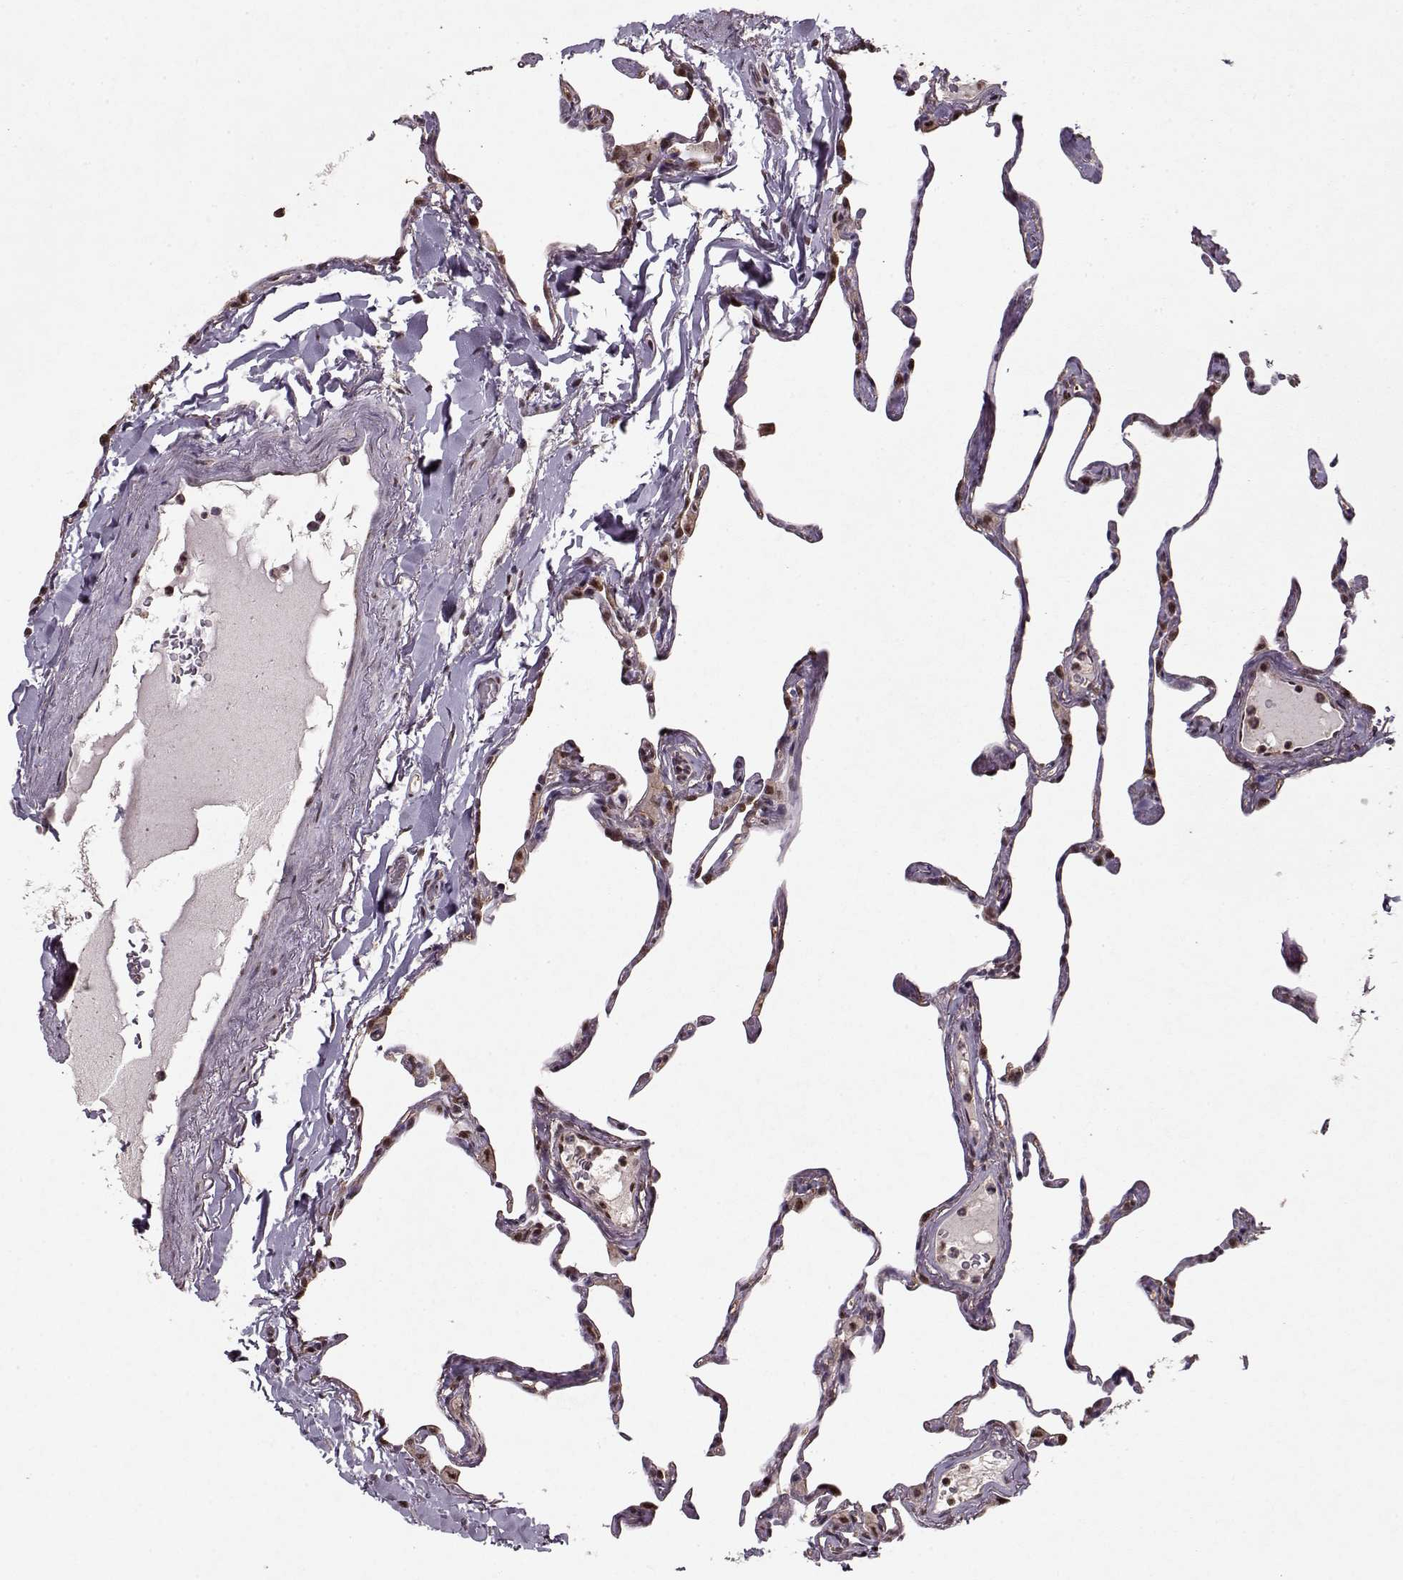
{"staining": {"intensity": "strong", "quantity": ">75%", "location": "nuclear"}, "tissue": "lung", "cell_type": "Alveolar cells", "image_type": "normal", "snomed": [{"axis": "morphology", "description": "Normal tissue, NOS"}, {"axis": "topography", "description": "Lung"}], "caption": "Normal lung shows strong nuclear staining in about >75% of alveolar cells, visualized by immunohistochemistry. (IHC, brightfield microscopy, high magnification).", "gene": "PSMA7", "patient": {"sex": "male", "age": 65}}